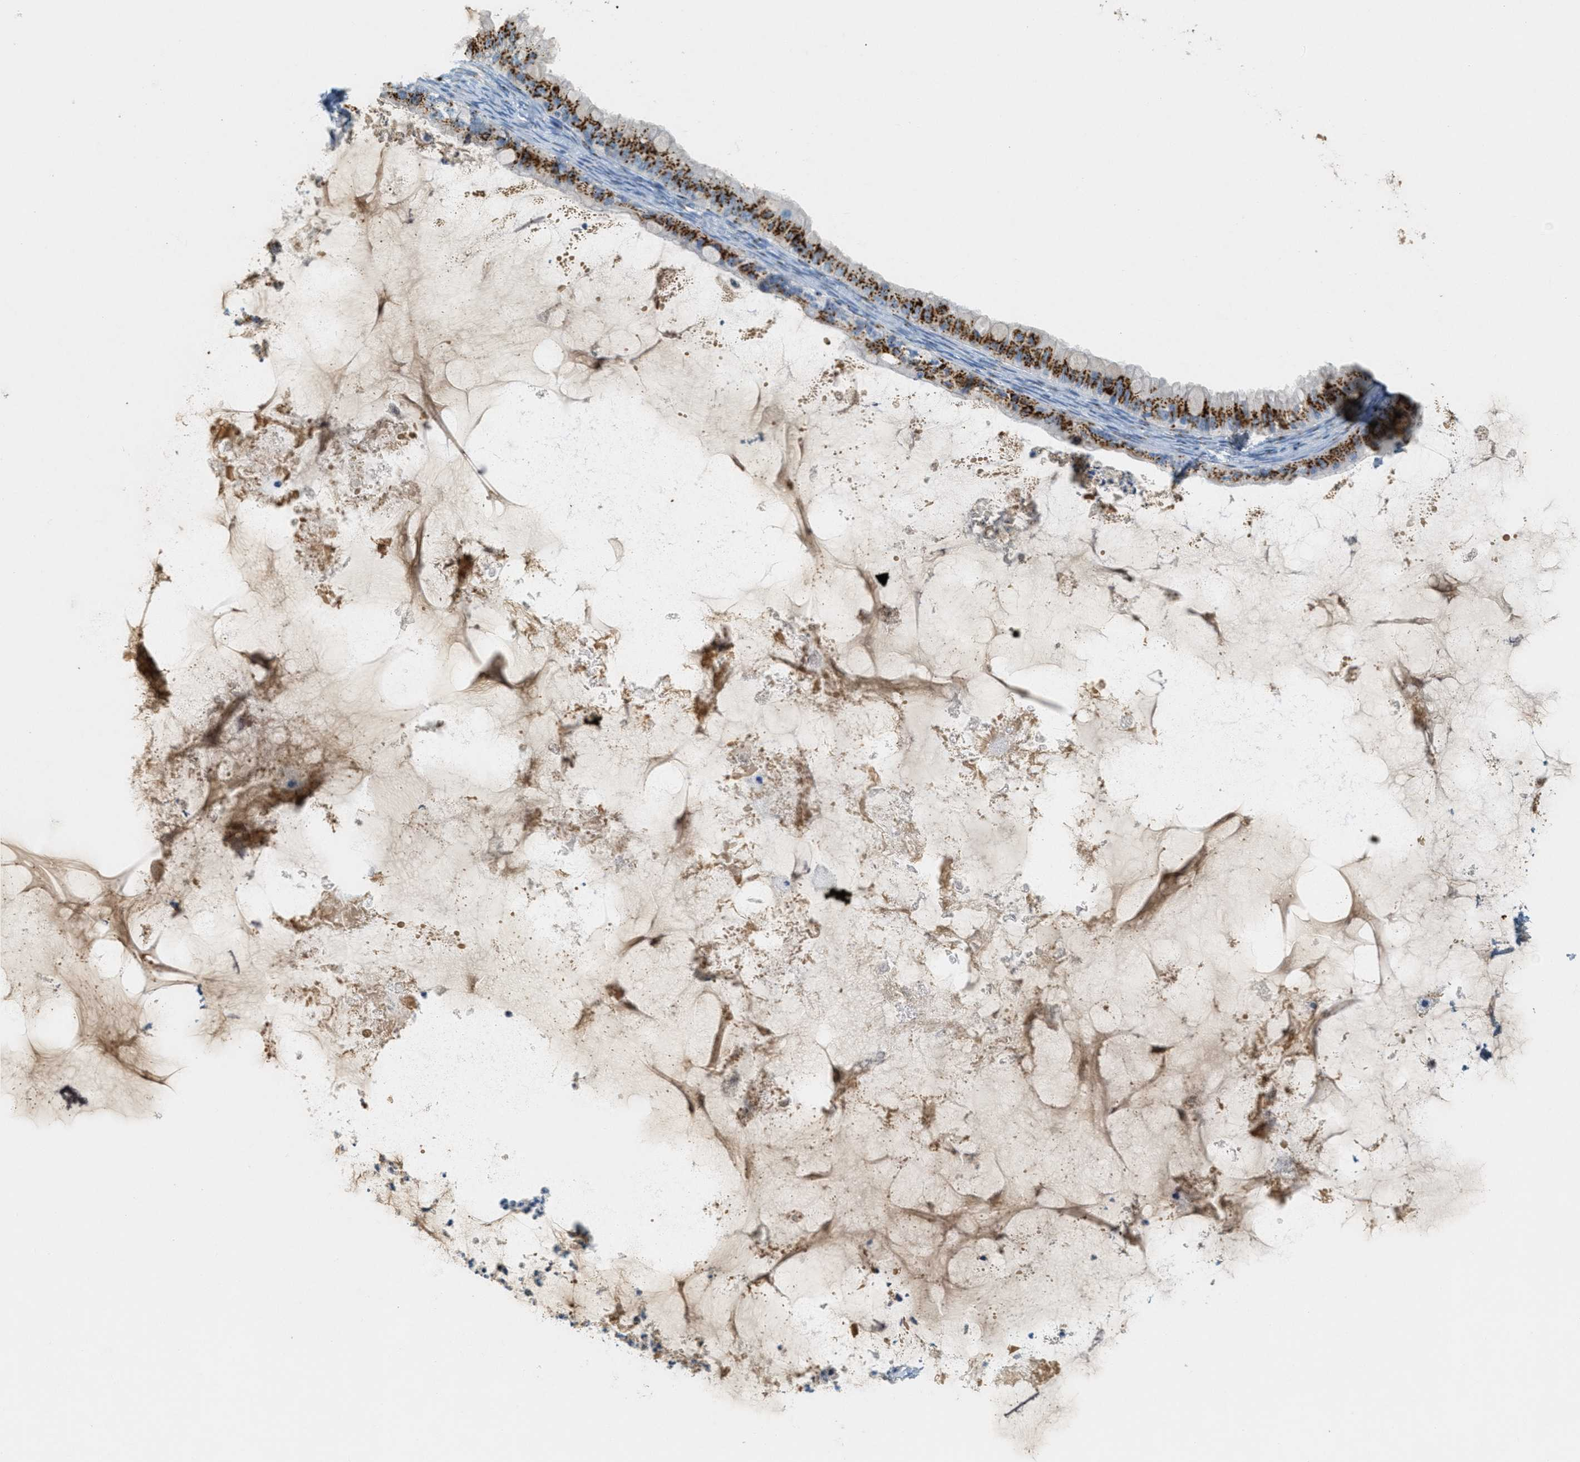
{"staining": {"intensity": "strong", "quantity": ">75%", "location": "cytoplasmic/membranous"}, "tissue": "ovarian cancer", "cell_type": "Tumor cells", "image_type": "cancer", "snomed": [{"axis": "morphology", "description": "Cystadenocarcinoma, mucinous, NOS"}, {"axis": "topography", "description": "Ovary"}], "caption": "Human ovarian cancer (mucinous cystadenocarcinoma) stained with a brown dye shows strong cytoplasmic/membranous positive positivity in approximately >75% of tumor cells.", "gene": "ENTPD4", "patient": {"sex": "female", "age": 80}}